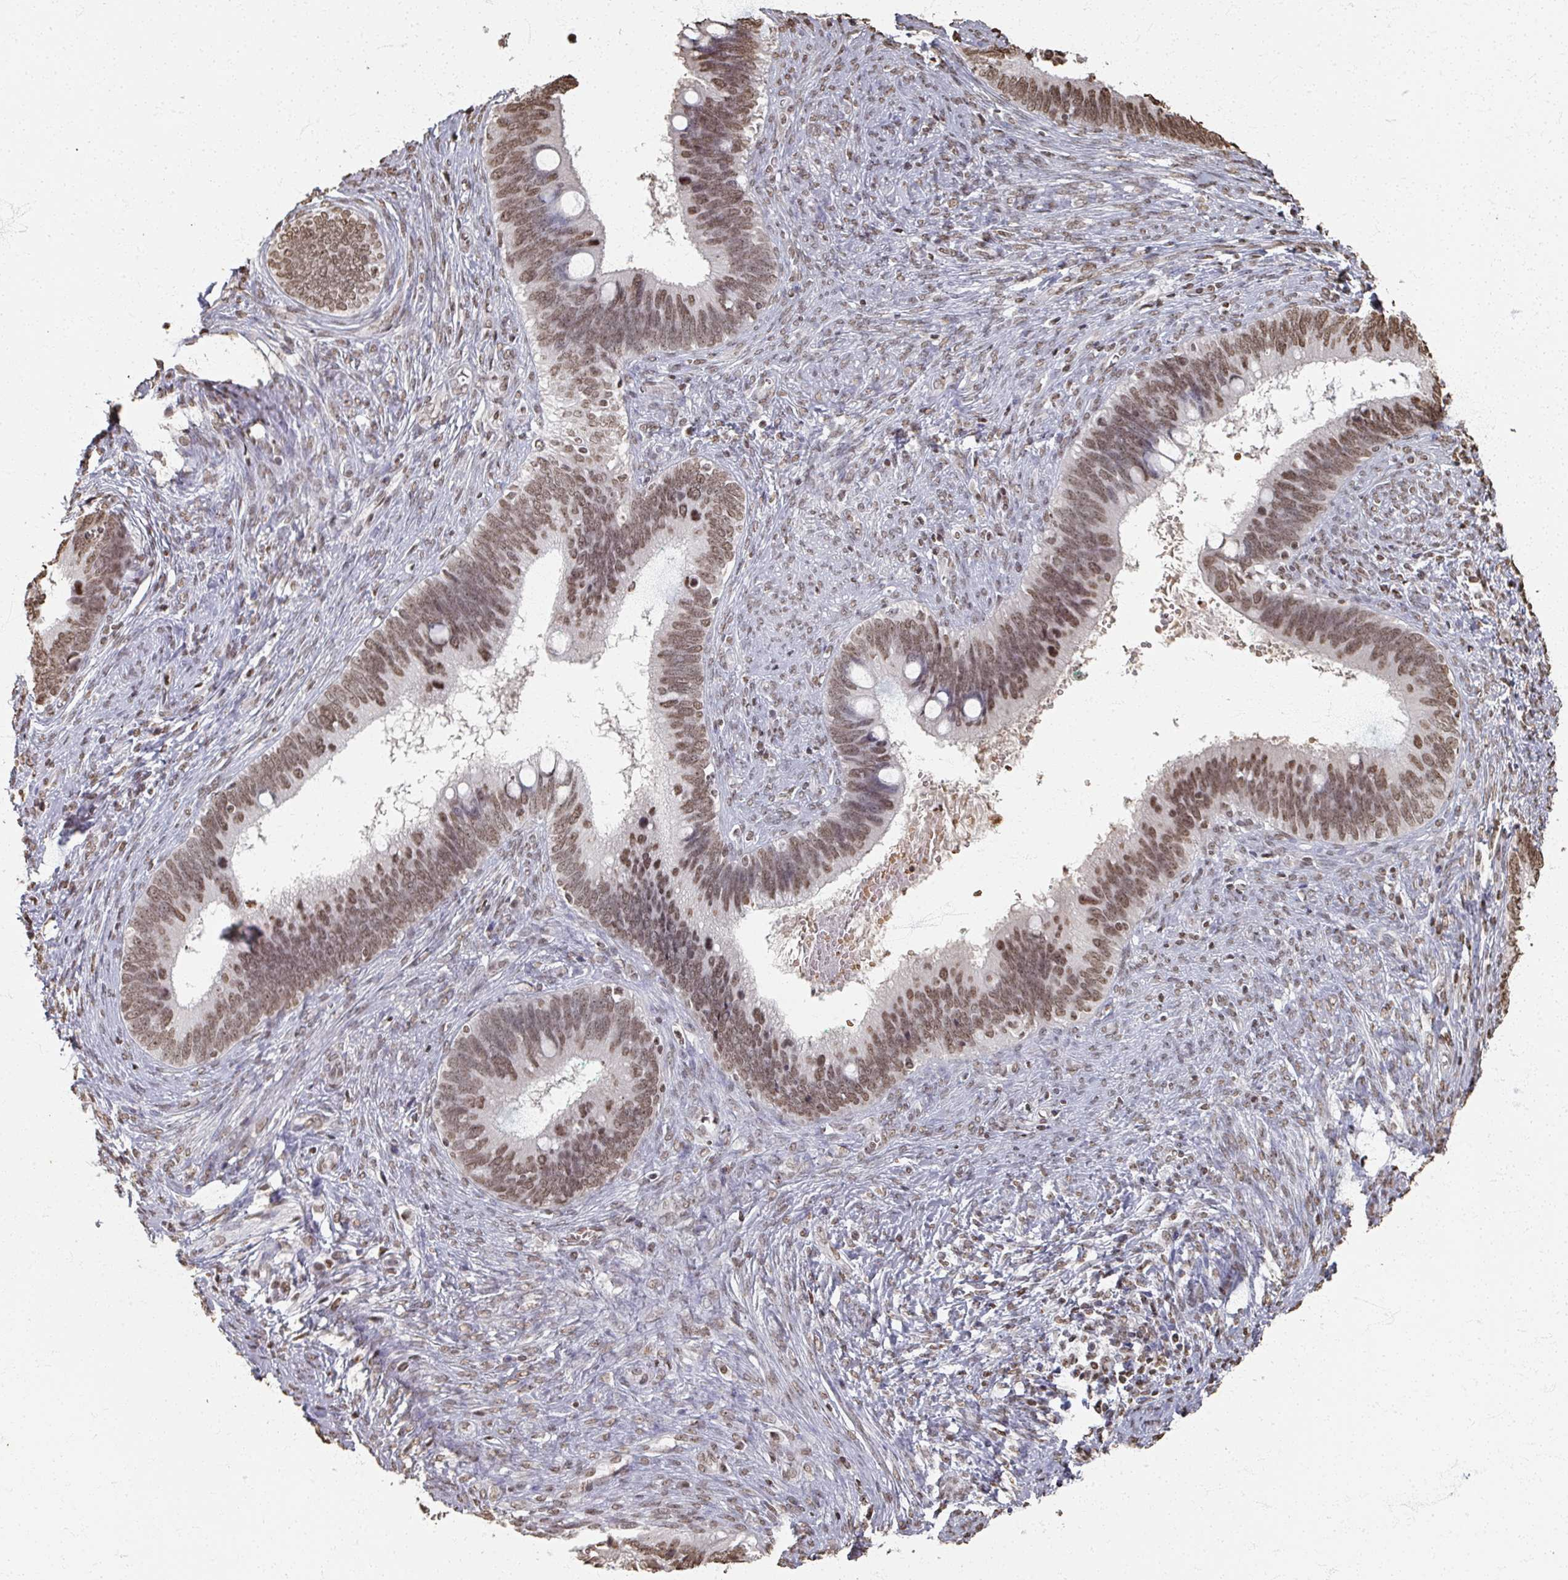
{"staining": {"intensity": "moderate", "quantity": ">75%", "location": "nuclear"}, "tissue": "cervical cancer", "cell_type": "Tumor cells", "image_type": "cancer", "snomed": [{"axis": "morphology", "description": "Adenocarcinoma, NOS"}, {"axis": "topography", "description": "Cervix"}], "caption": "IHC image of neoplastic tissue: human cervical cancer stained using immunohistochemistry (IHC) displays medium levels of moderate protein expression localized specifically in the nuclear of tumor cells, appearing as a nuclear brown color.", "gene": "DCUN1D5", "patient": {"sex": "female", "age": 42}}